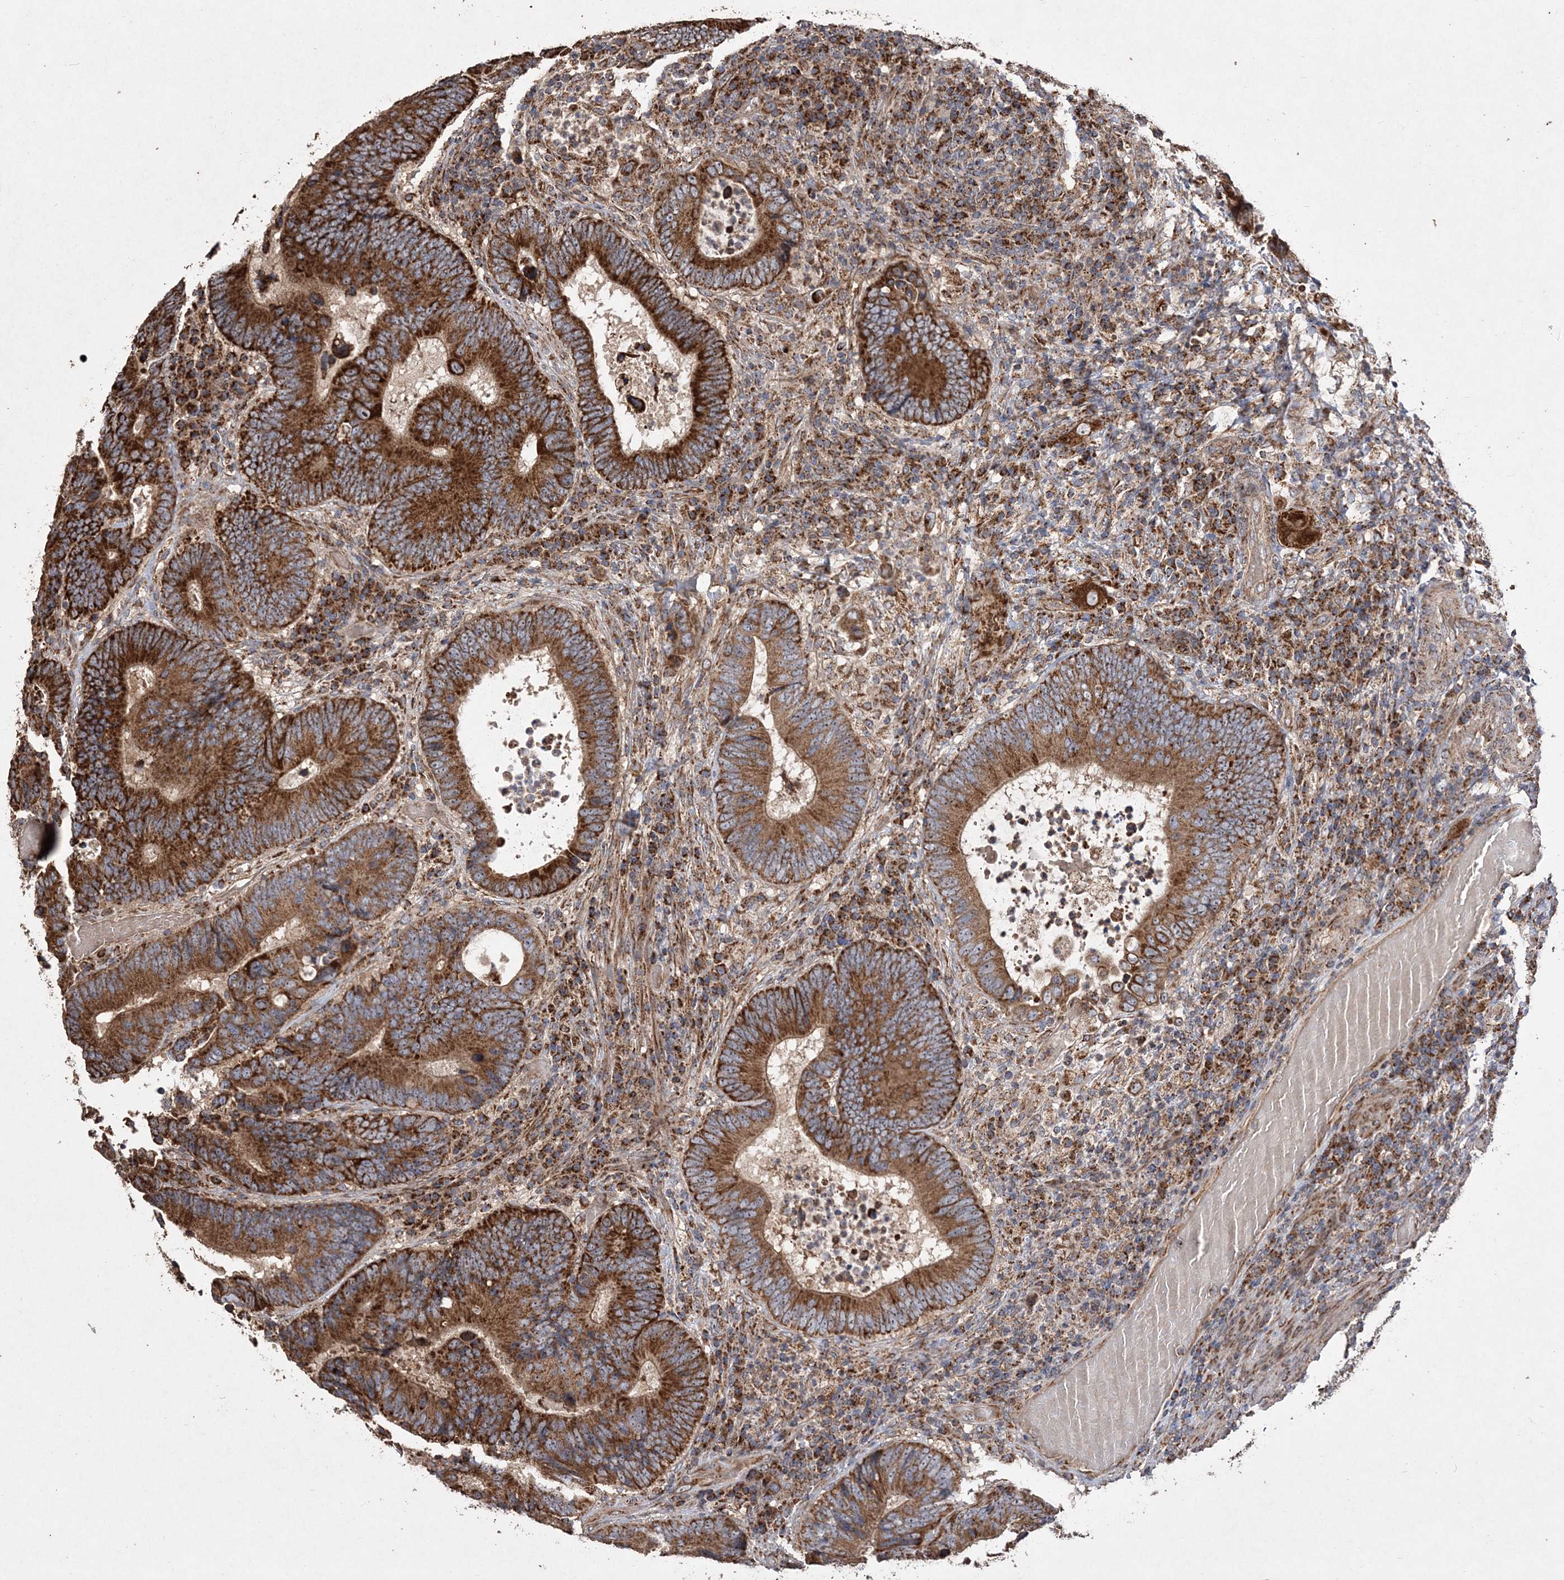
{"staining": {"intensity": "strong", "quantity": ">75%", "location": "cytoplasmic/membranous"}, "tissue": "colorectal cancer", "cell_type": "Tumor cells", "image_type": "cancer", "snomed": [{"axis": "morphology", "description": "Adenocarcinoma, NOS"}, {"axis": "topography", "description": "Colon"}], "caption": "Colorectal cancer stained with a protein marker shows strong staining in tumor cells.", "gene": "POC5", "patient": {"sex": "female", "age": 78}}